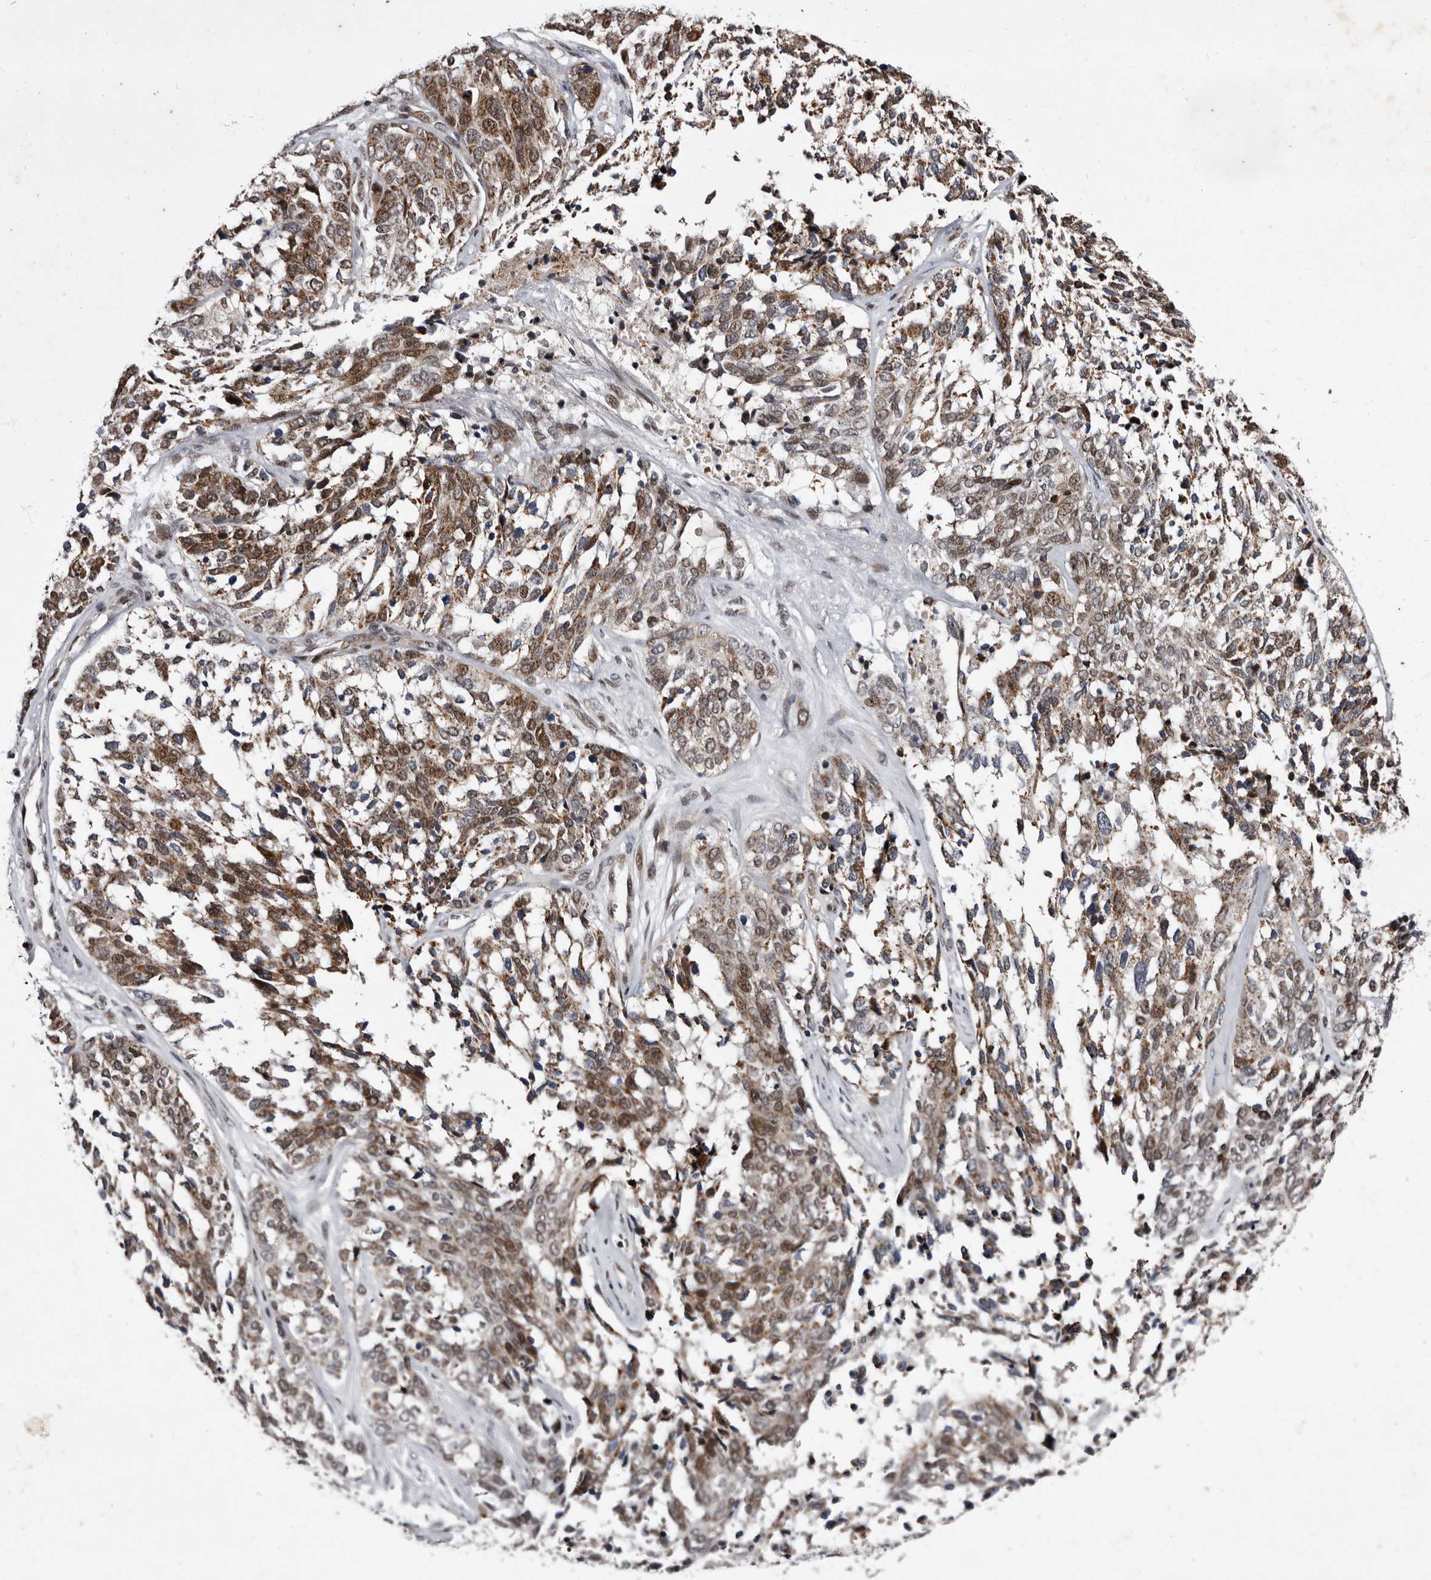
{"staining": {"intensity": "moderate", "quantity": ">75%", "location": "cytoplasmic/membranous,nuclear"}, "tissue": "ovarian cancer", "cell_type": "Tumor cells", "image_type": "cancer", "snomed": [{"axis": "morphology", "description": "Cystadenocarcinoma, serous, NOS"}, {"axis": "topography", "description": "Ovary"}], "caption": "Ovarian cancer (serous cystadenocarcinoma) was stained to show a protein in brown. There is medium levels of moderate cytoplasmic/membranous and nuclear staining in about >75% of tumor cells. (DAB IHC, brown staining for protein, blue staining for nuclei).", "gene": "TNKS", "patient": {"sex": "female", "age": 44}}